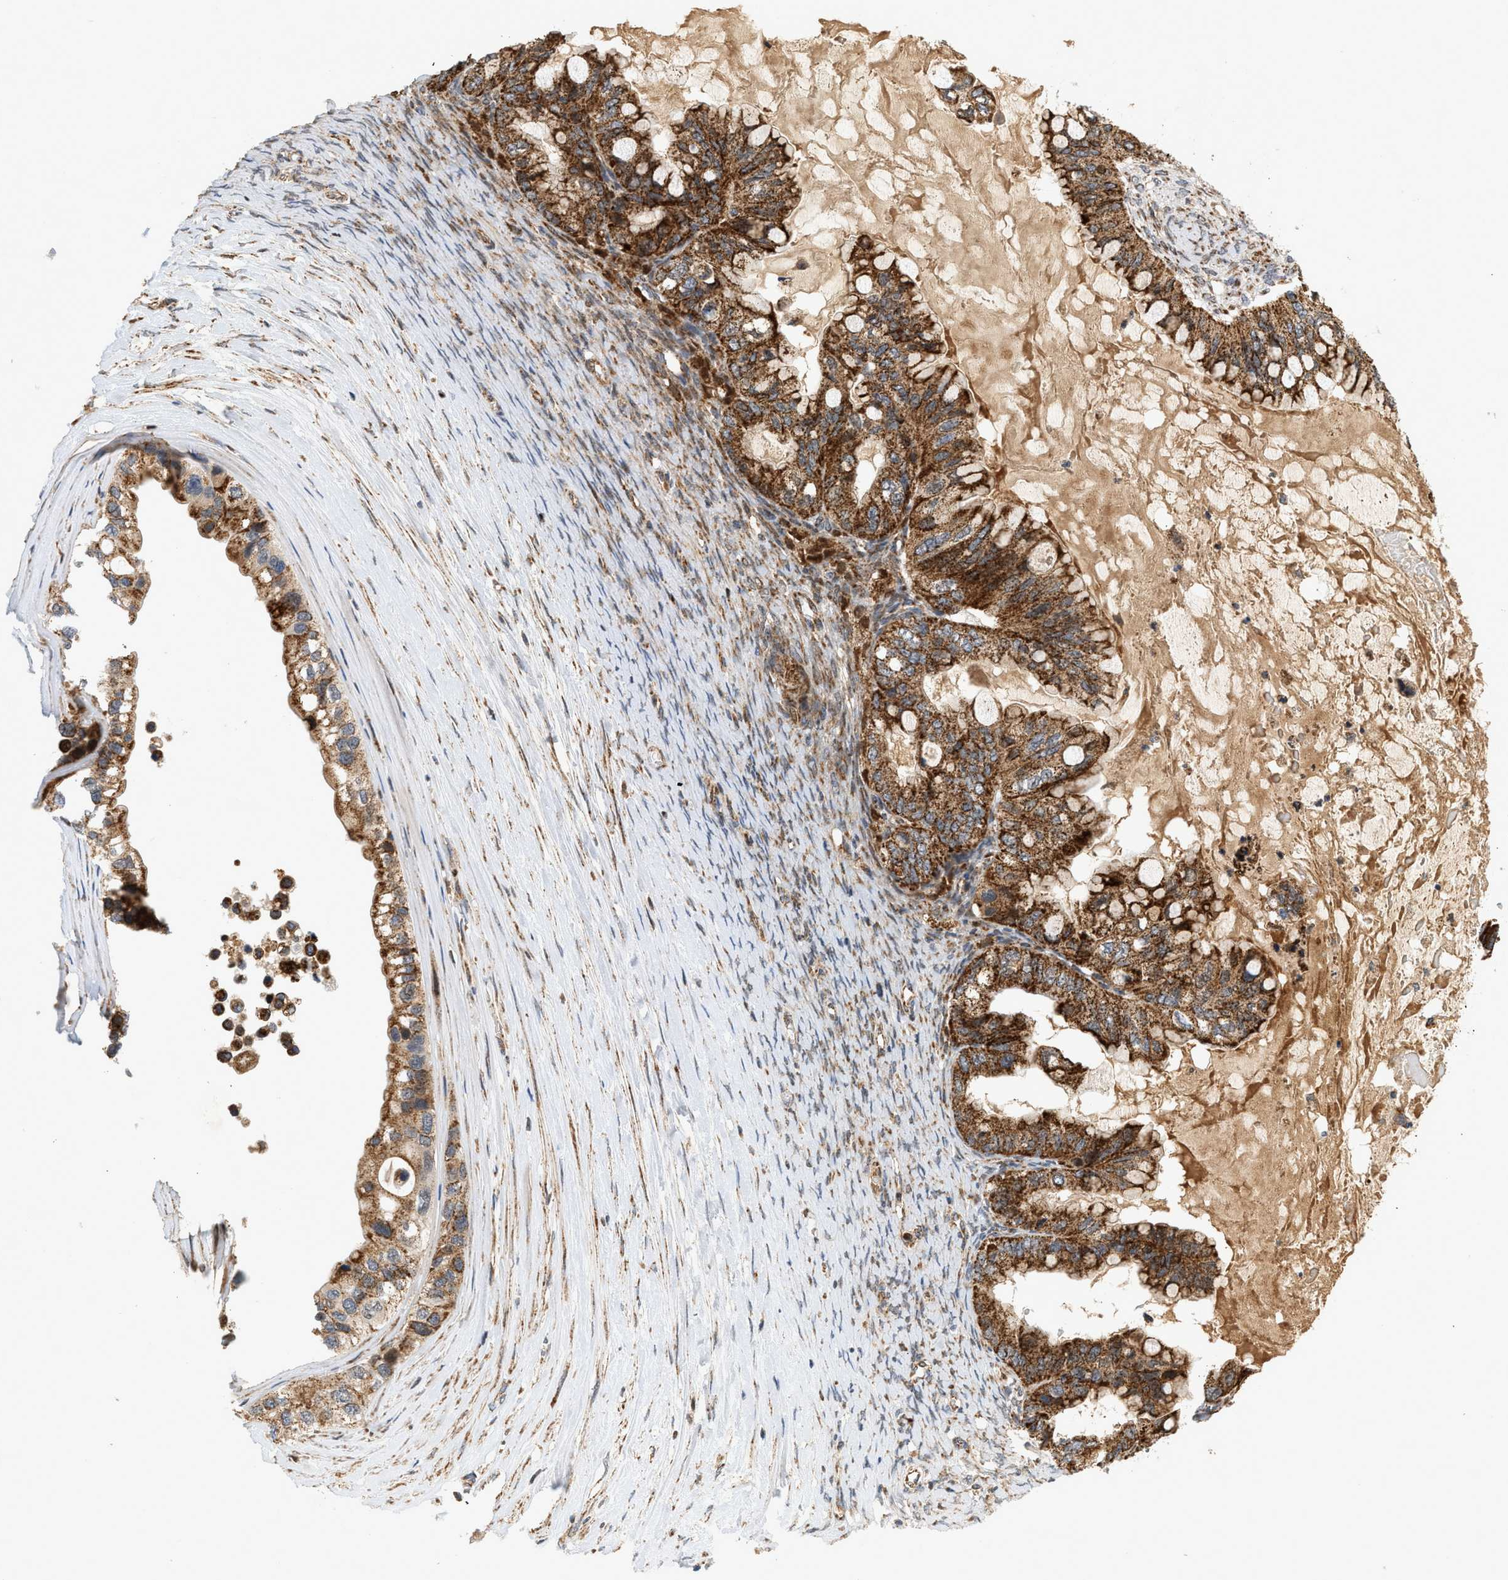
{"staining": {"intensity": "strong", "quantity": ">75%", "location": "cytoplasmic/membranous"}, "tissue": "ovarian cancer", "cell_type": "Tumor cells", "image_type": "cancer", "snomed": [{"axis": "morphology", "description": "Cystadenocarcinoma, mucinous, NOS"}, {"axis": "topography", "description": "Ovary"}], "caption": "About >75% of tumor cells in human mucinous cystadenocarcinoma (ovarian) show strong cytoplasmic/membranous protein positivity as visualized by brown immunohistochemical staining.", "gene": "MCU", "patient": {"sex": "female", "age": 80}}